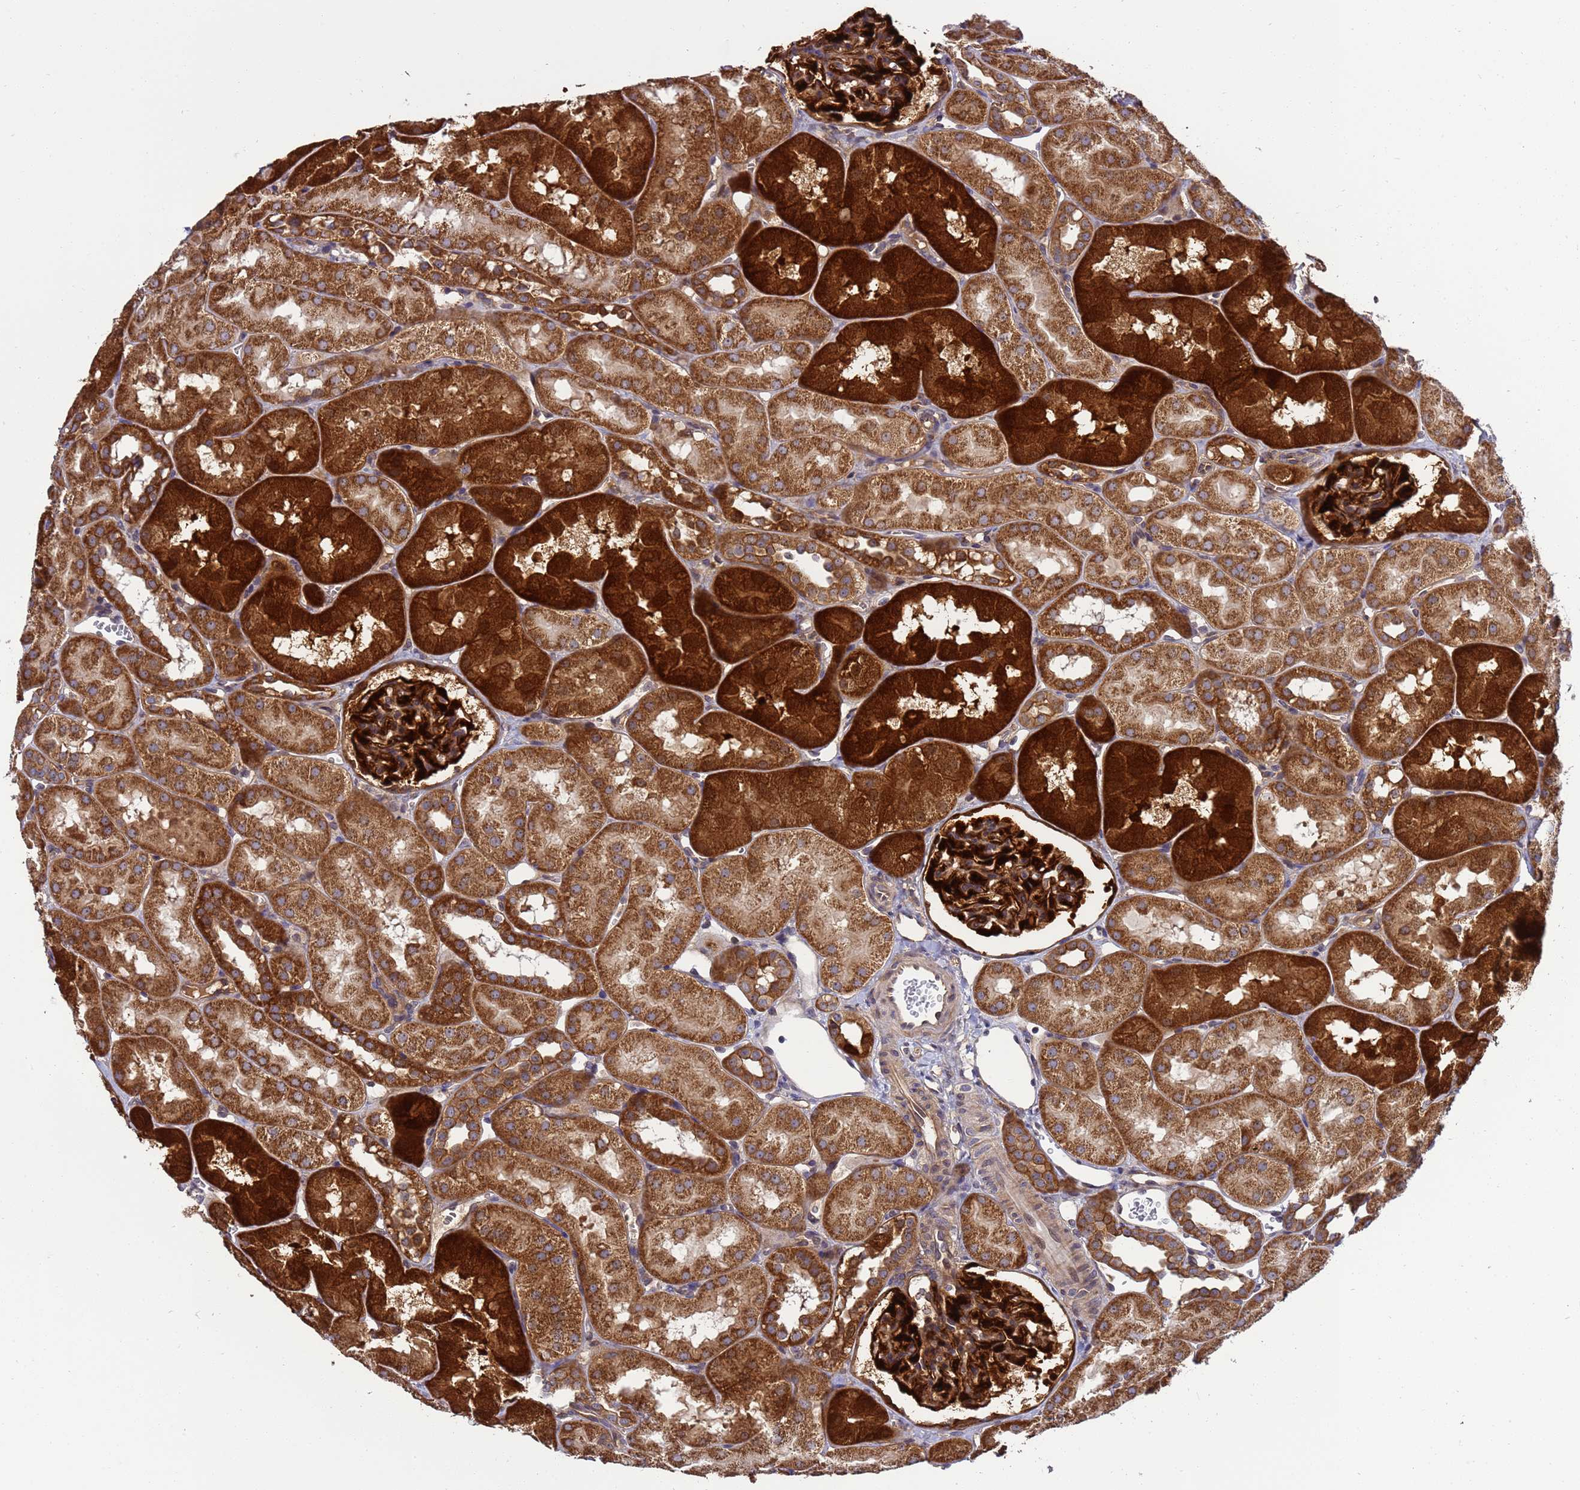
{"staining": {"intensity": "strong", "quantity": ">75%", "location": "cytoplasmic/membranous"}, "tissue": "kidney", "cell_type": "Cells in glomeruli", "image_type": "normal", "snomed": [{"axis": "morphology", "description": "Normal tissue, NOS"}, {"axis": "topography", "description": "Kidney"}, {"axis": "topography", "description": "Urinary bladder"}], "caption": "Brown immunohistochemical staining in unremarkable kidney exhibits strong cytoplasmic/membranous staining in approximately >75% of cells in glomeruli. (Stains: DAB in brown, nuclei in blue, Microscopy: brightfield microscopy at high magnification).", "gene": "SMCO3", "patient": {"sex": "male", "age": 16}}